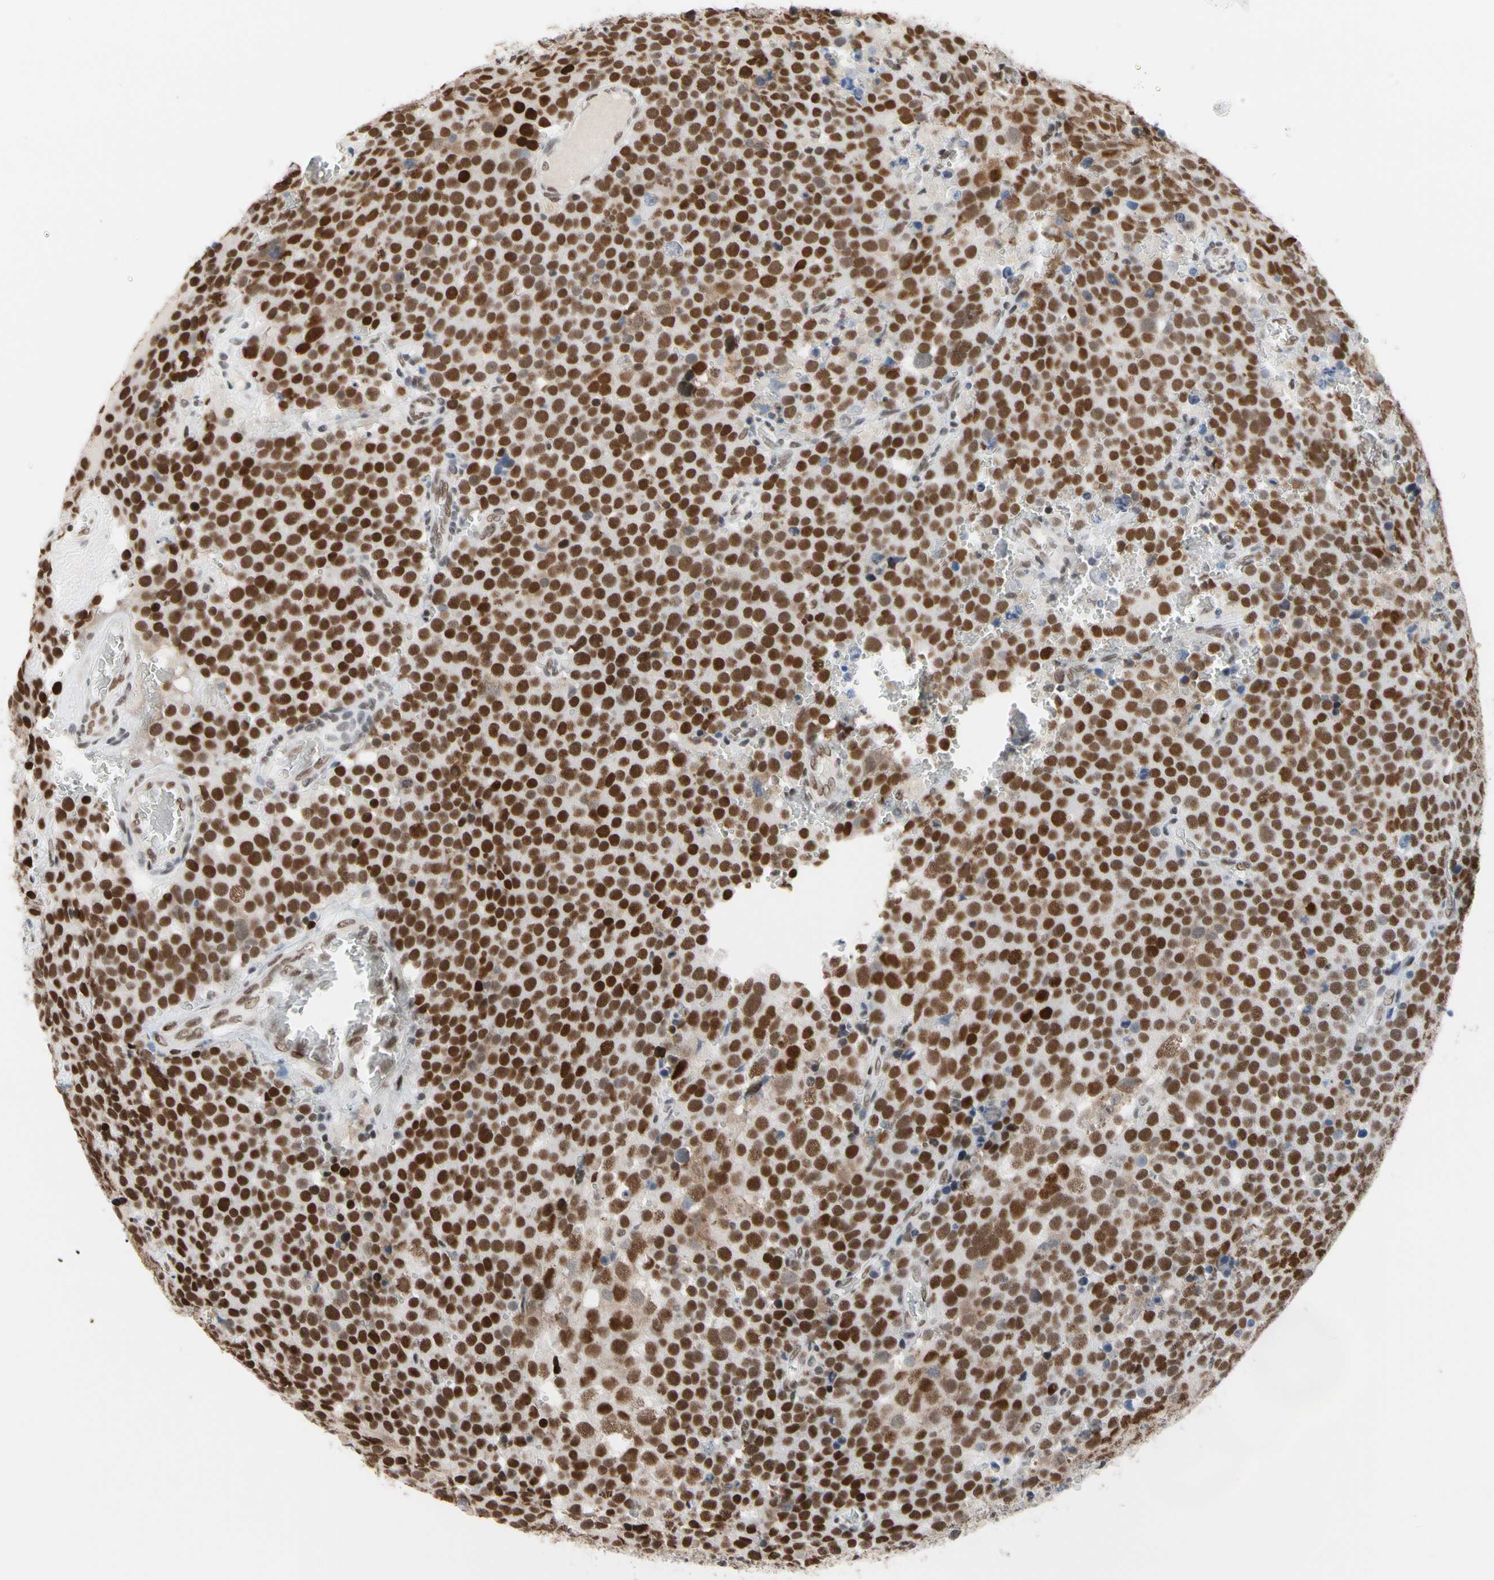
{"staining": {"intensity": "strong", "quantity": ">75%", "location": "nuclear"}, "tissue": "testis cancer", "cell_type": "Tumor cells", "image_type": "cancer", "snomed": [{"axis": "morphology", "description": "Seminoma, NOS"}, {"axis": "topography", "description": "Testis"}], "caption": "The image reveals staining of testis cancer, revealing strong nuclear protein expression (brown color) within tumor cells.", "gene": "FAM98B", "patient": {"sex": "male", "age": 71}}